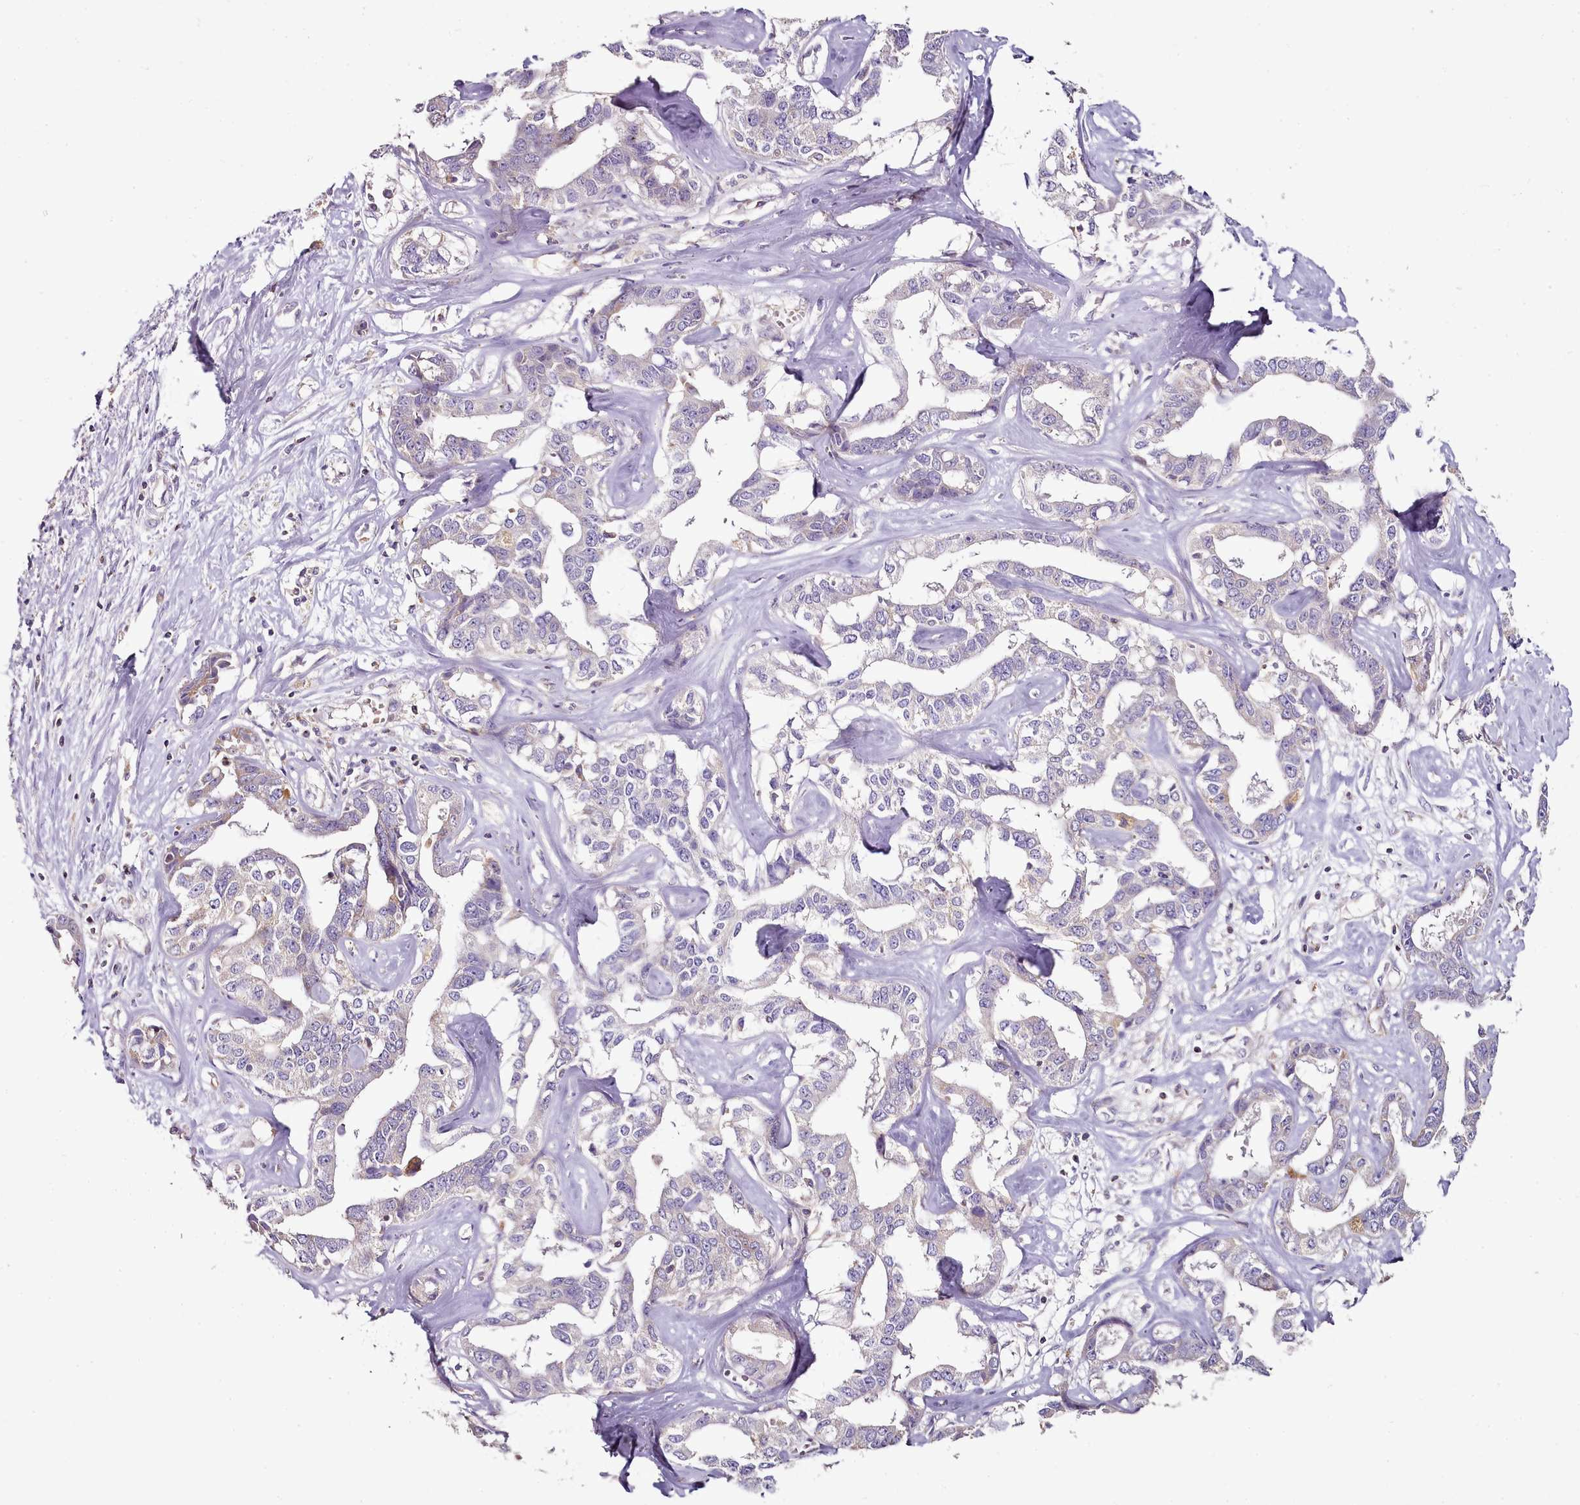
{"staining": {"intensity": "negative", "quantity": "none", "location": "none"}, "tissue": "liver cancer", "cell_type": "Tumor cells", "image_type": "cancer", "snomed": [{"axis": "morphology", "description": "Cholangiocarcinoma"}, {"axis": "topography", "description": "Liver"}], "caption": "A micrograph of human cholangiocarcinoma (liver) is negative for staining in tumor cells.", "gene": "ACSS1", "patient": {"sex": "male", "age": 59}}